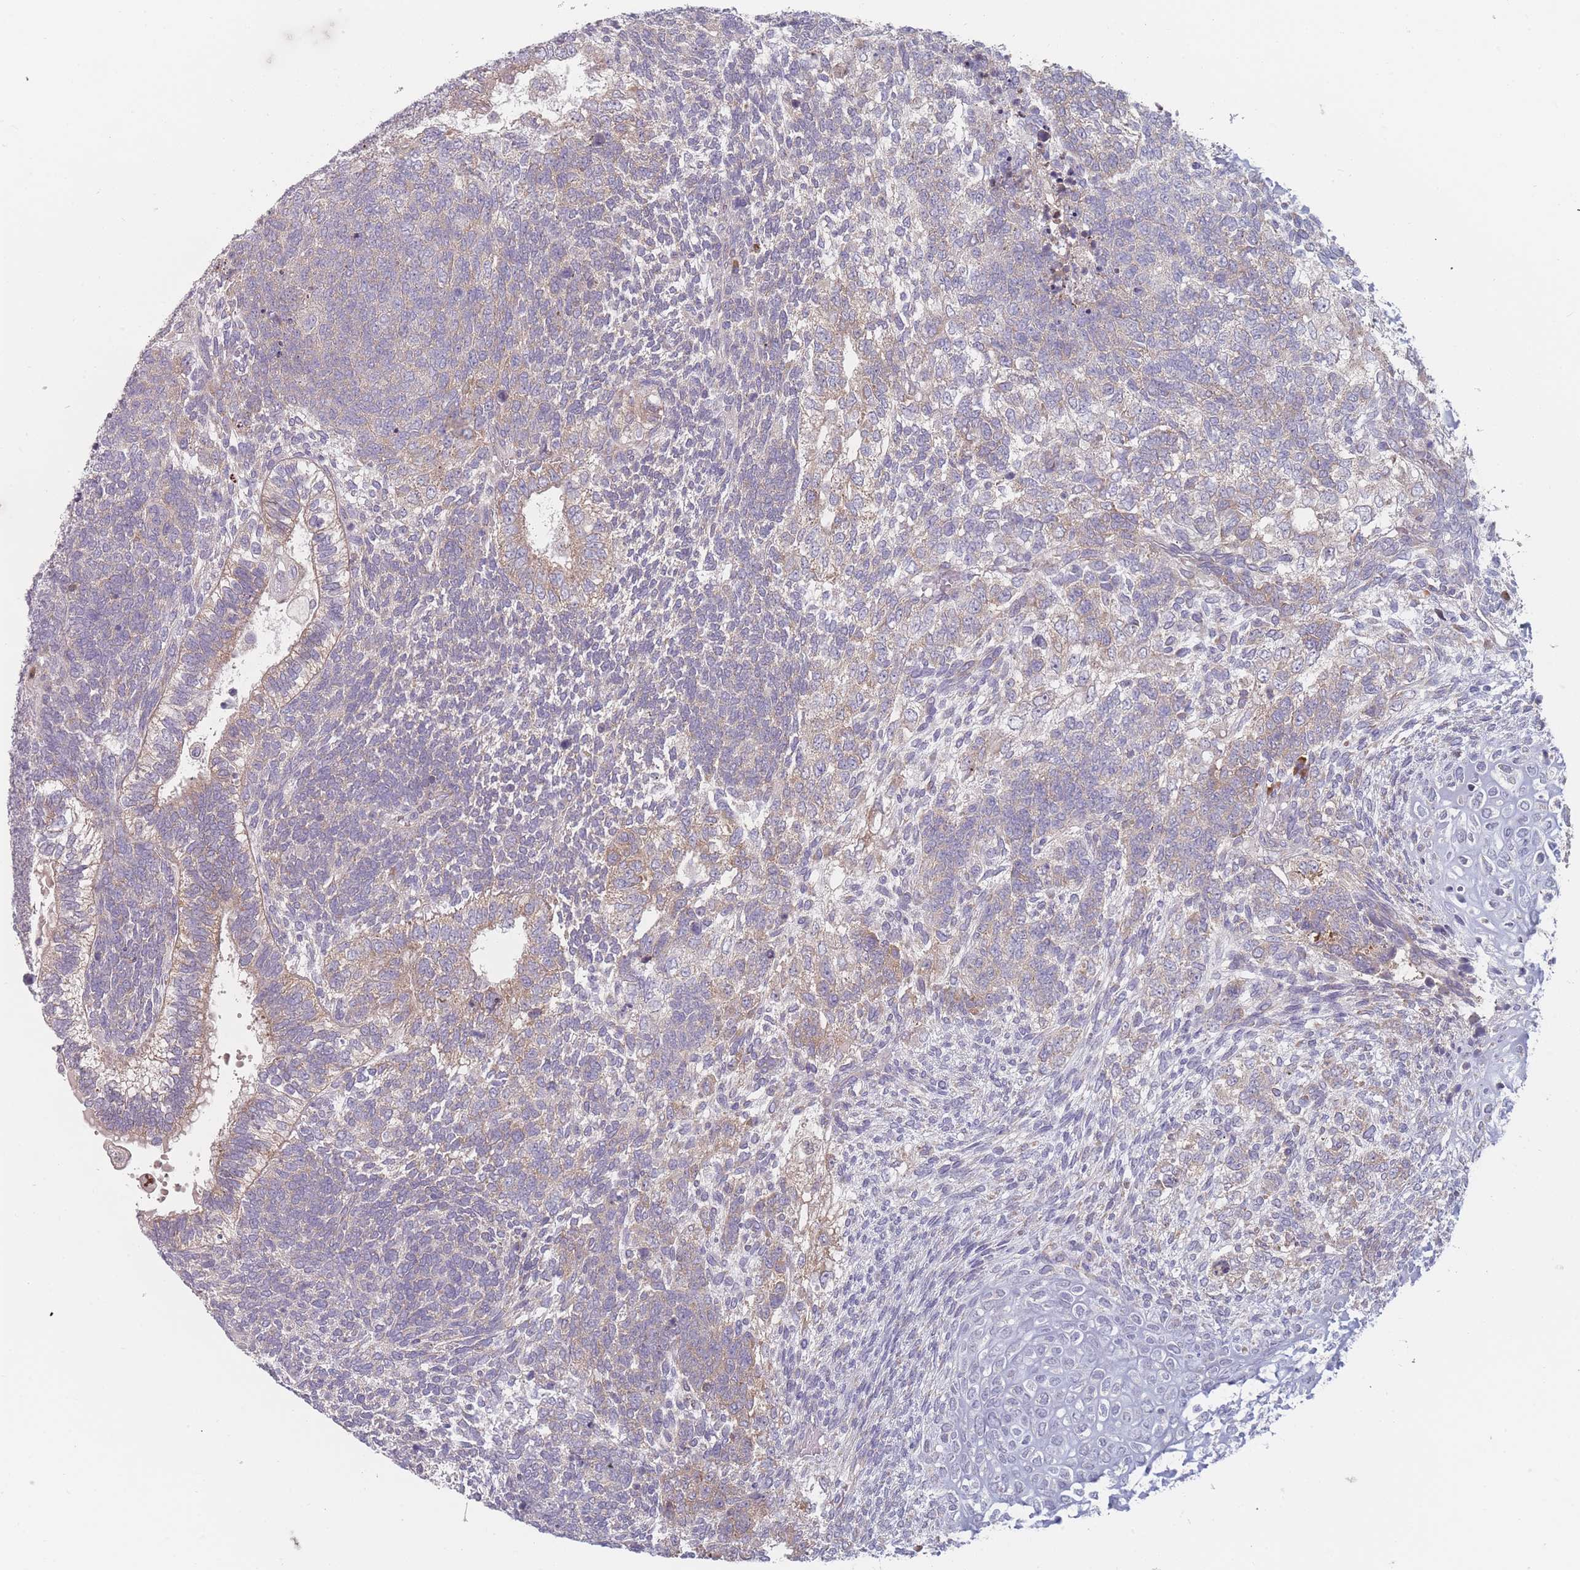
{"staining": {"intensity": "weak", "quantity": "25%-75%", "location": "cytoplasmic/membranous"}, "tissue": "testis cancer", "cell_type": "Tumor cells", "image_type": "cancer", "snomed": [{"axis": "morphology", "description": "Carcinoma, Embryonal, NOS"}, {"axis": "topography", "description": "Testis"}], "caption": "Immunohistochemical staining of human testis embryonal carcinoma reveals weak cytoplasmic/membranous protein staining in approximately 25%-75% of tumor cells.", "gene": "CACNG5", "patient": {"sex": "male", "age": 23}}